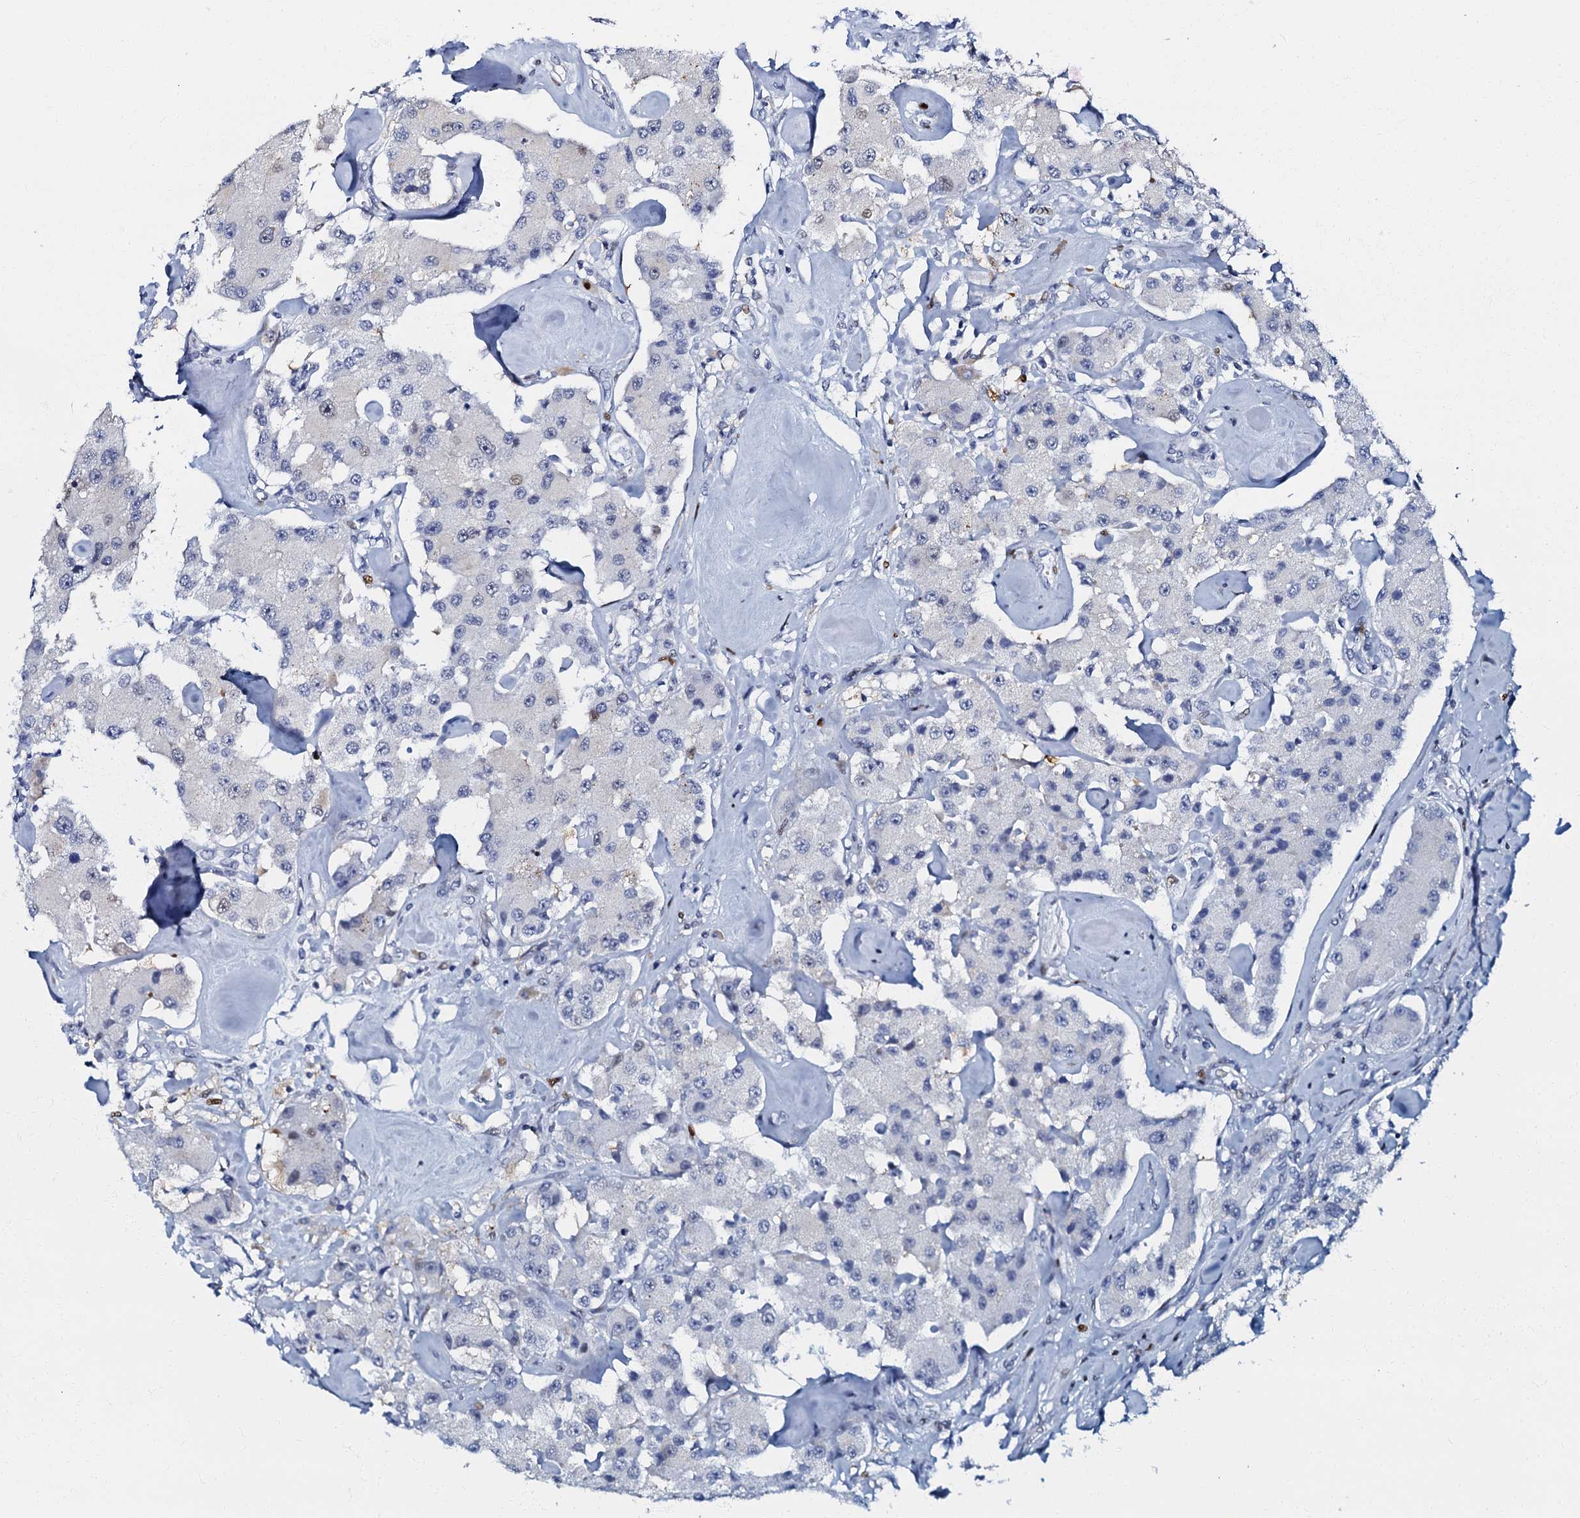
{"staining": {"intensity": "negative", "quantity": "none", "location": "none"}, "tissue": "carcinoid", "cell_type": "Tumor cells", "image_type": "cancer", "snomed": [{"axis": "morphology", "description": "Carcinoid, malignant, NOS"}, {"axis": "topography", "description": "Pancreas"}], "caption": "This photomicrograph is of carcinoid stained with immunohistochemistry to label a protein in brown with the nuclei are counter-stained blue. There is no expression in tumor cells. (Stains: DAB (3,3'-diaminobenzidine) immunohistochemistry (IHC) with hematoxylin counter stain, Microscopy: brightfield microscopy at high magnification).", "gene": "MFSD5", "patient": {"sex": "male", "age": 41}}